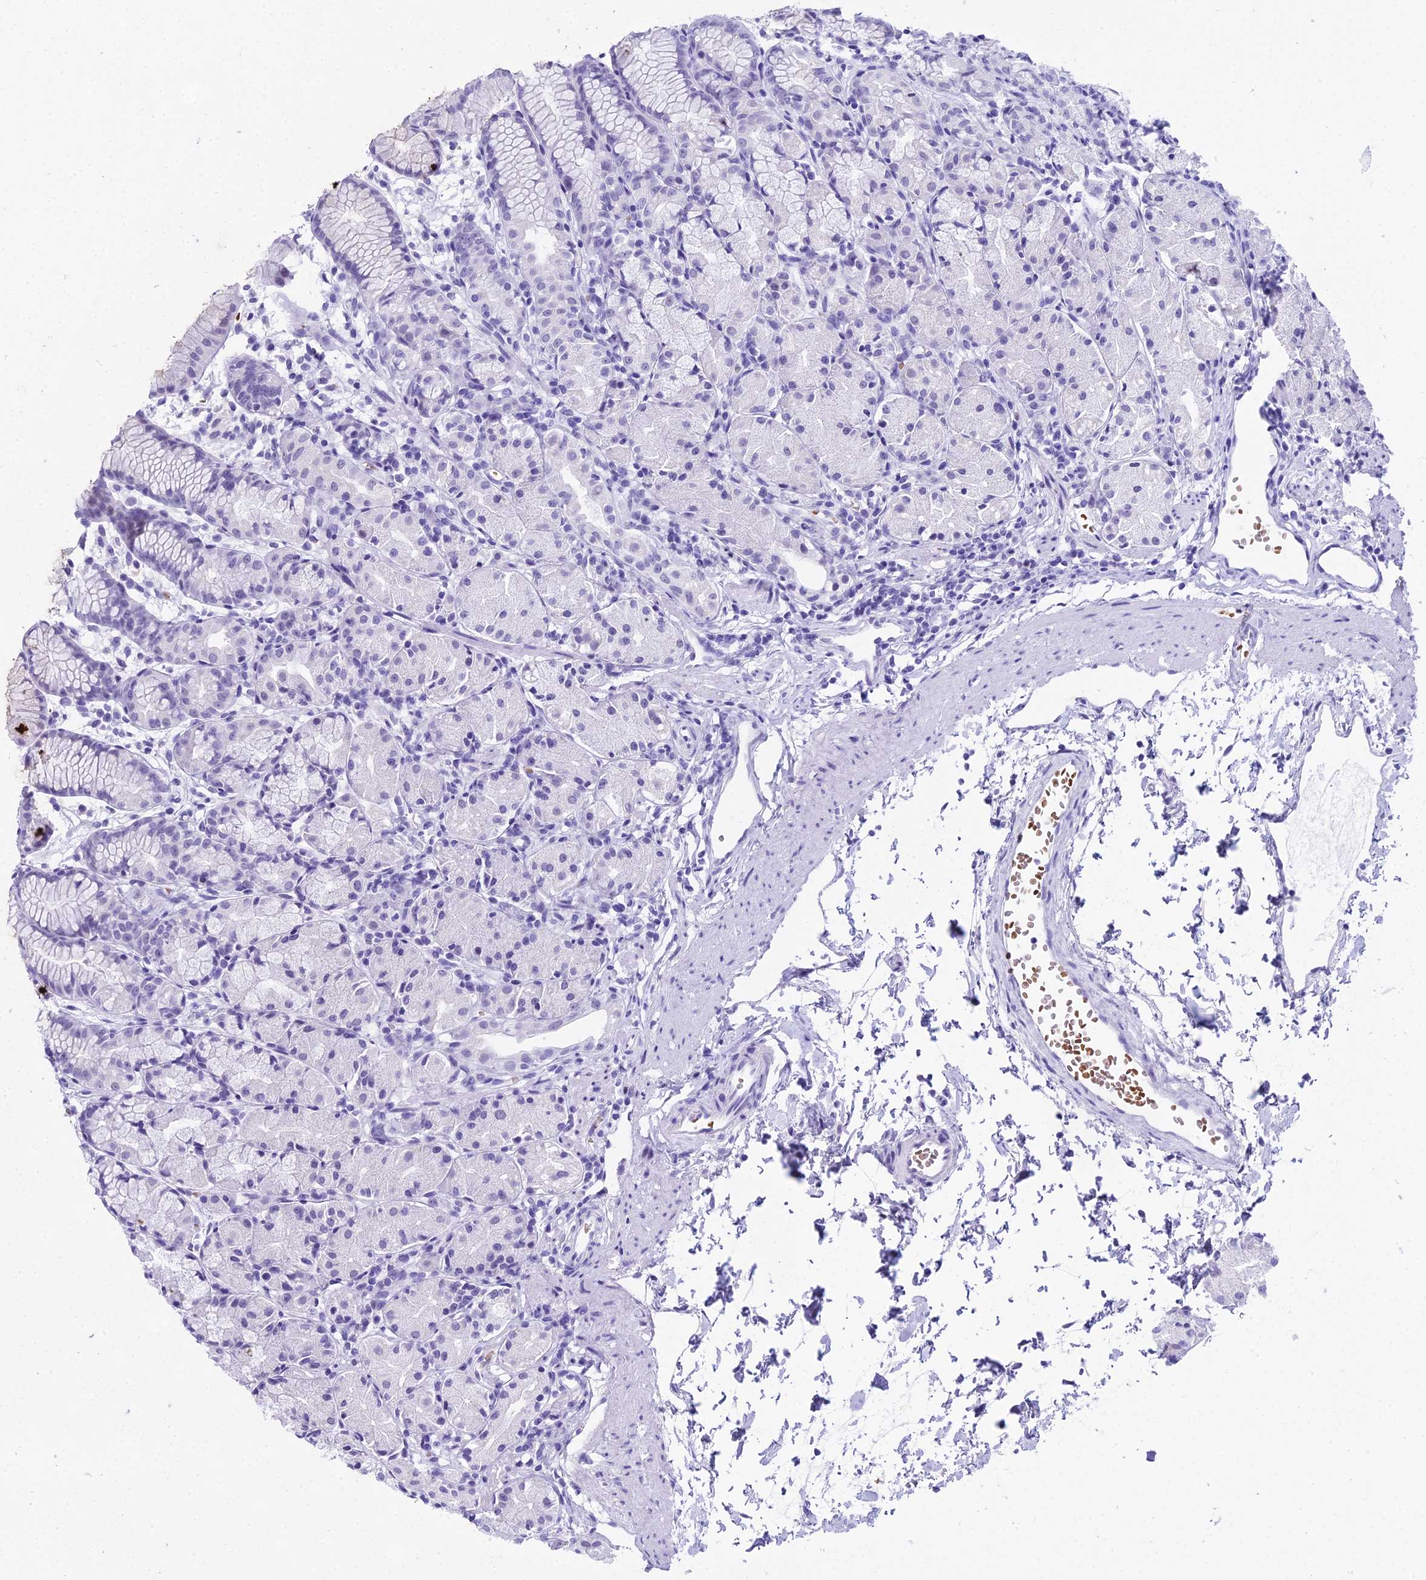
{"staining": {"intensity": "negative", "quantity": "none", "location": "none"}, "tissue": "stomach", "cell_type": "Glandular cells", "image_type": "normal", "snomed": [{"axis": "morphology", "description": "Normal tissue, NOS"}, {"axis": "topography", "description": "Stomach, upper"}], "caption": "An image of stomach stained for a protein shows no brown staining in glandular cells.", "gene": "RNPS1", "patient": {"sex": "male", "age": 47}}